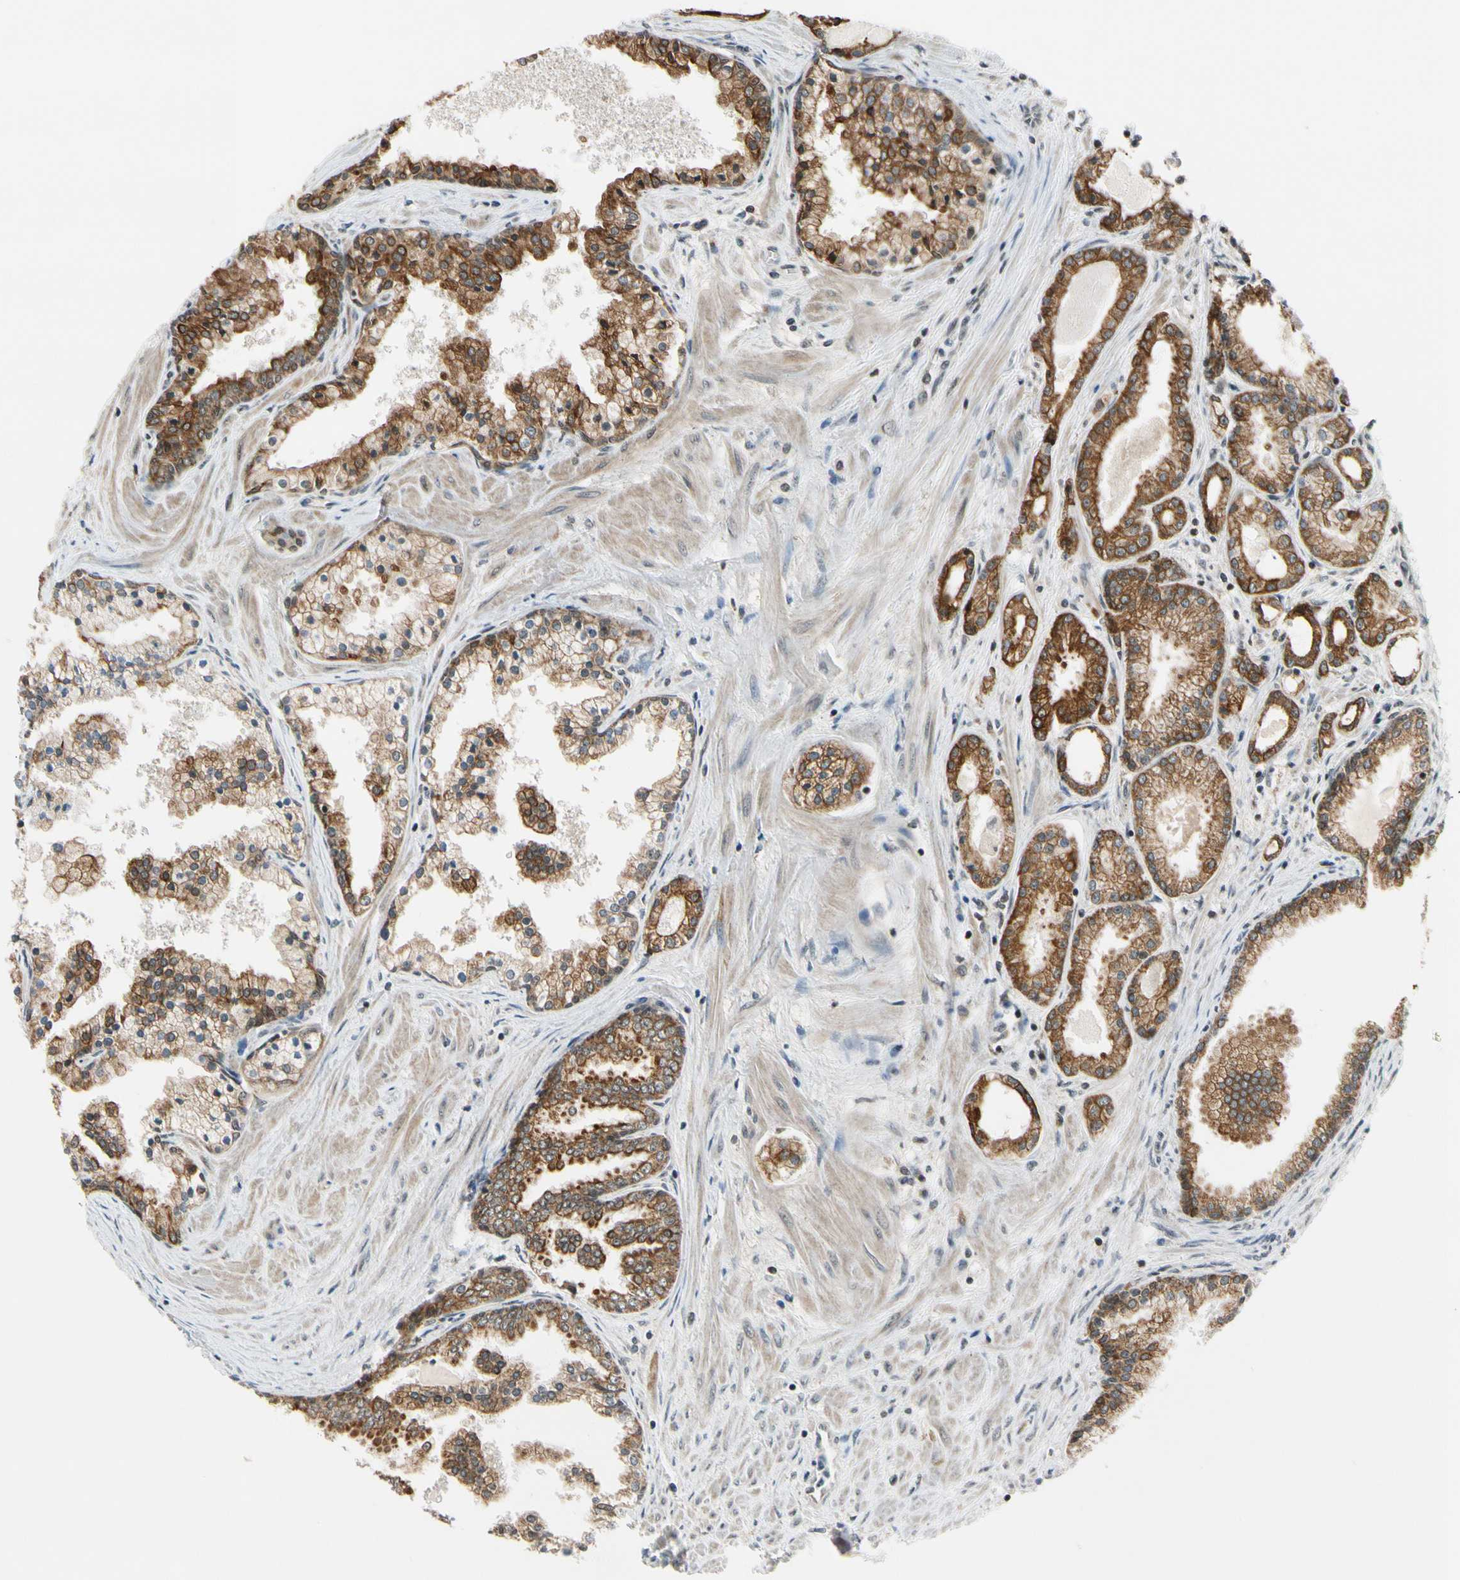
{"staining": {"intensity": "strong", "quantity": ">75%", "location": "cytoplasmic/membranous"}, "tissue": "prostate cancer", "cell_type": "Tumor cells", "image_type": "cancer", "snomed": [{"axis": "morphology", "description": "Adenocarcinoma, High grade"}, {"axis": "topography", "description": "Prostate"}], "caption": "Immunohistochemistry (DAB) staining of prostate cancer (adenocarcinoma (high-grade)) displays strong cytoplasmic/membranous protein expression in about >75% of tumor cells. (IHC, brightfield microscopy, high magnification).", "gene": "TAF12", "patient": {"sex": "male", "age": 61}}